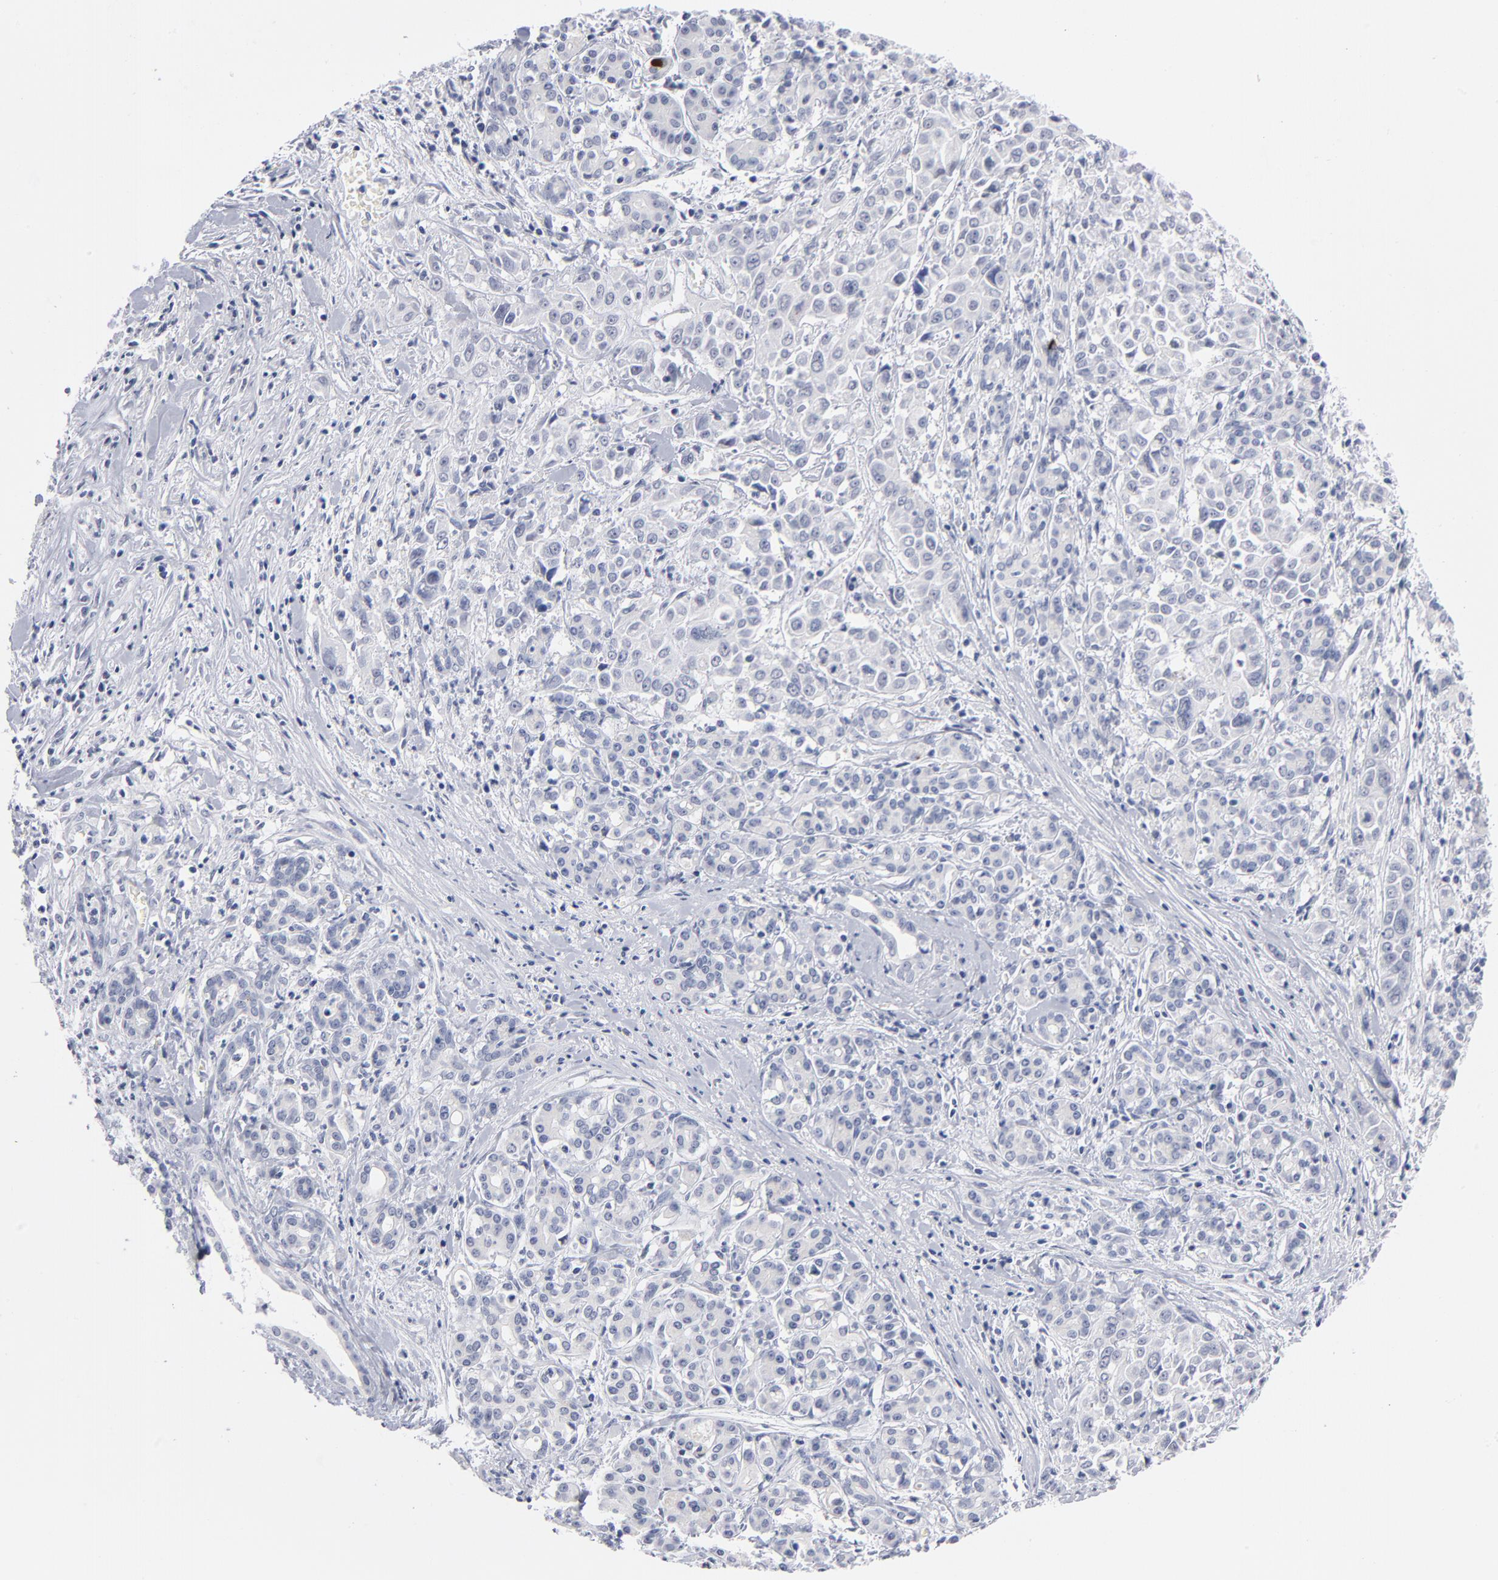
{"staining": {"intensity": "negative", "quantity": "none", "location": "none"}, "tissue": "pancreatic cancer", "cell_type": "Tumor cells", "image_type": "cancer", "snomed": [{"axis": "morphology", "description": "Adenocarcinoma, NOS"}, {"axis": "topography", "description": "Pancreas"}], "caption": "This is an IHC image of pancreatic adenocarcinoma. There is no staining in tumor cells.", "gene": "KHNYN", "patient": {"sex": "female", "age": 52}}